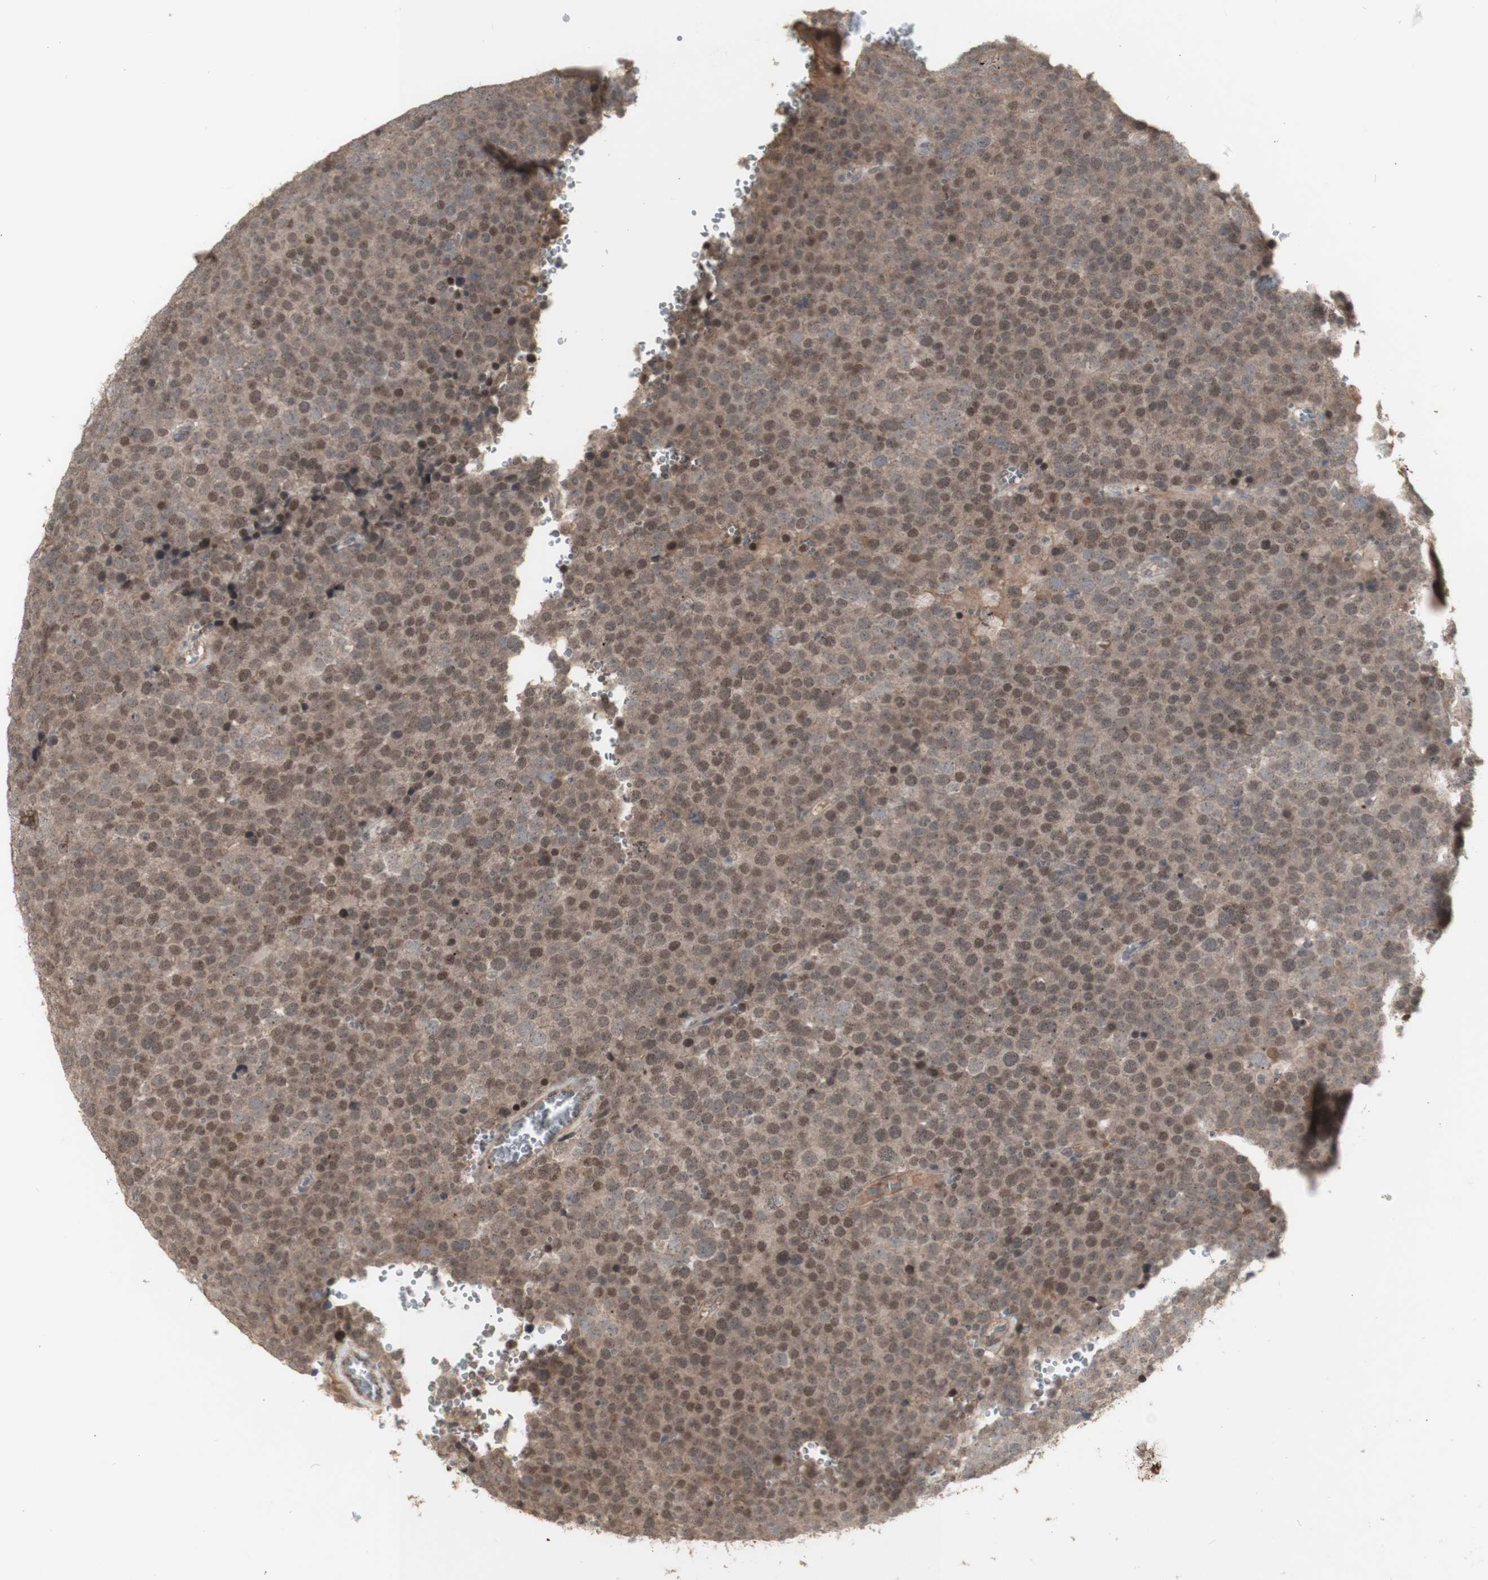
{"staining": {"intensity": "moderate", "quantity": ">75%", "location": "cytoplasmic/membranous,nuclear"}, "tissue": "testis cancer", "cell_type": "Tumor cells", "image_type": "cancer", "snomed": [{"axis": "morphology", "description": "Seminoma, NOS"}, {"axis": "topography", "description": "Testis"}], "caption": "Immunohistochemistry of testis seminoma reveals medium levels of moderate cytoplasmic/membranous and nuclear positivity in about >75% of tumor cells. (Brightfield microscopy of DAB IHC at high magnification).", "gene": "ALOX12", "patient": {"sex": "male", "age": 71}}